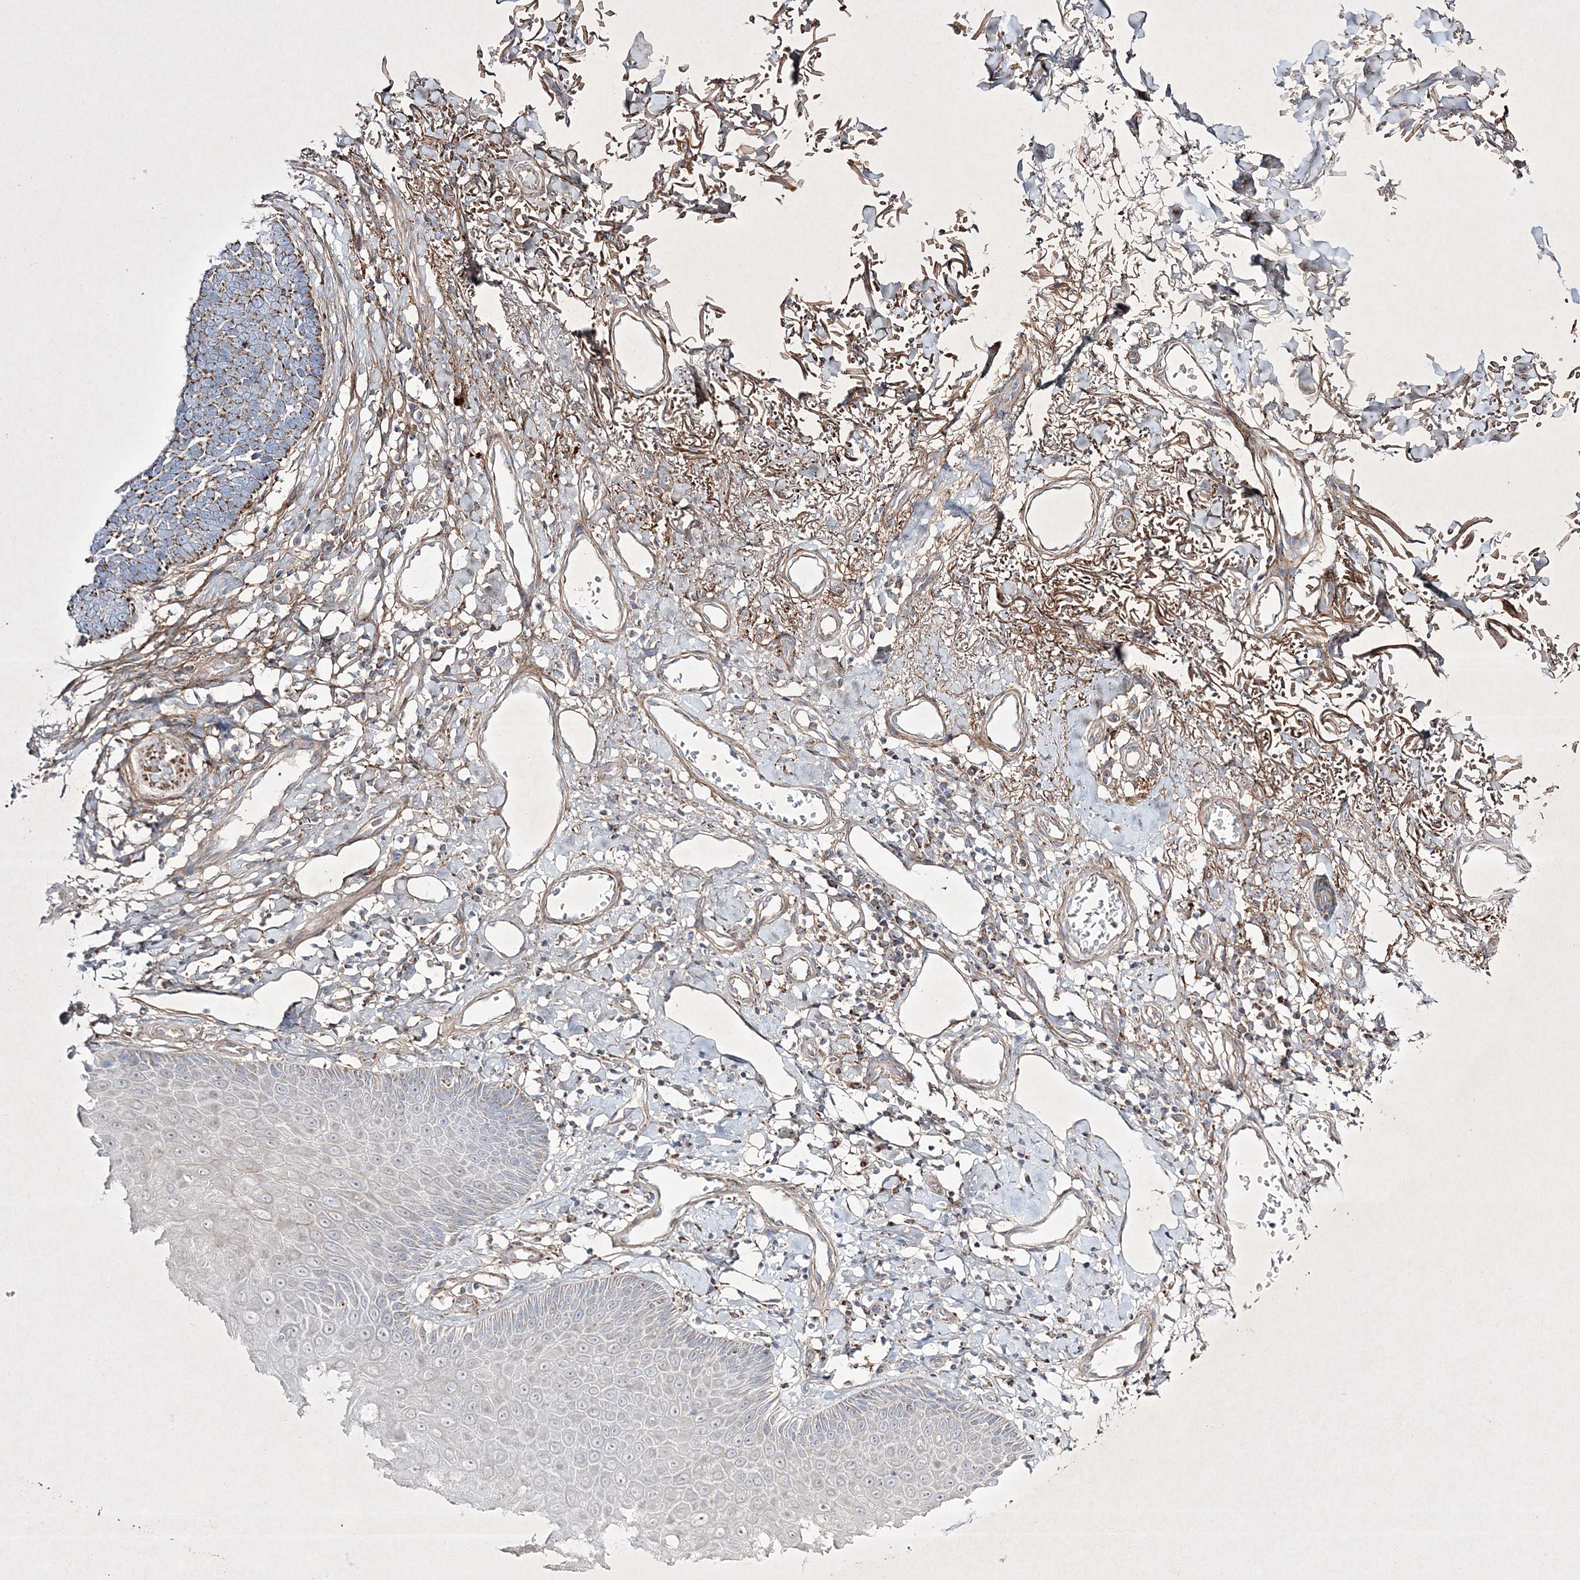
{"staining": {"intensity": "moderate", "quantity": "25%-75%", "location": "cytoplasmic/membranous"}, "tissue": "skin cancer", "cell_type": "Tumor cells", "image_type": "cancer", "snomed": [{"axis": "morphology", "description": "Normal tissue, NOS"}, {"axis": "morphology", "description": "Basal cell carcinoma"}, {"axis": "topography", "description": "Skin"}], "caption": "Protein staining shows moderate cytoplasmic/membranous positivity in approximately 25%-75% of tumor cells in skin cancer (basal cell carcinoma).", "gene": "RICTOR", "patient": {"sex": "male", "age": 77}}